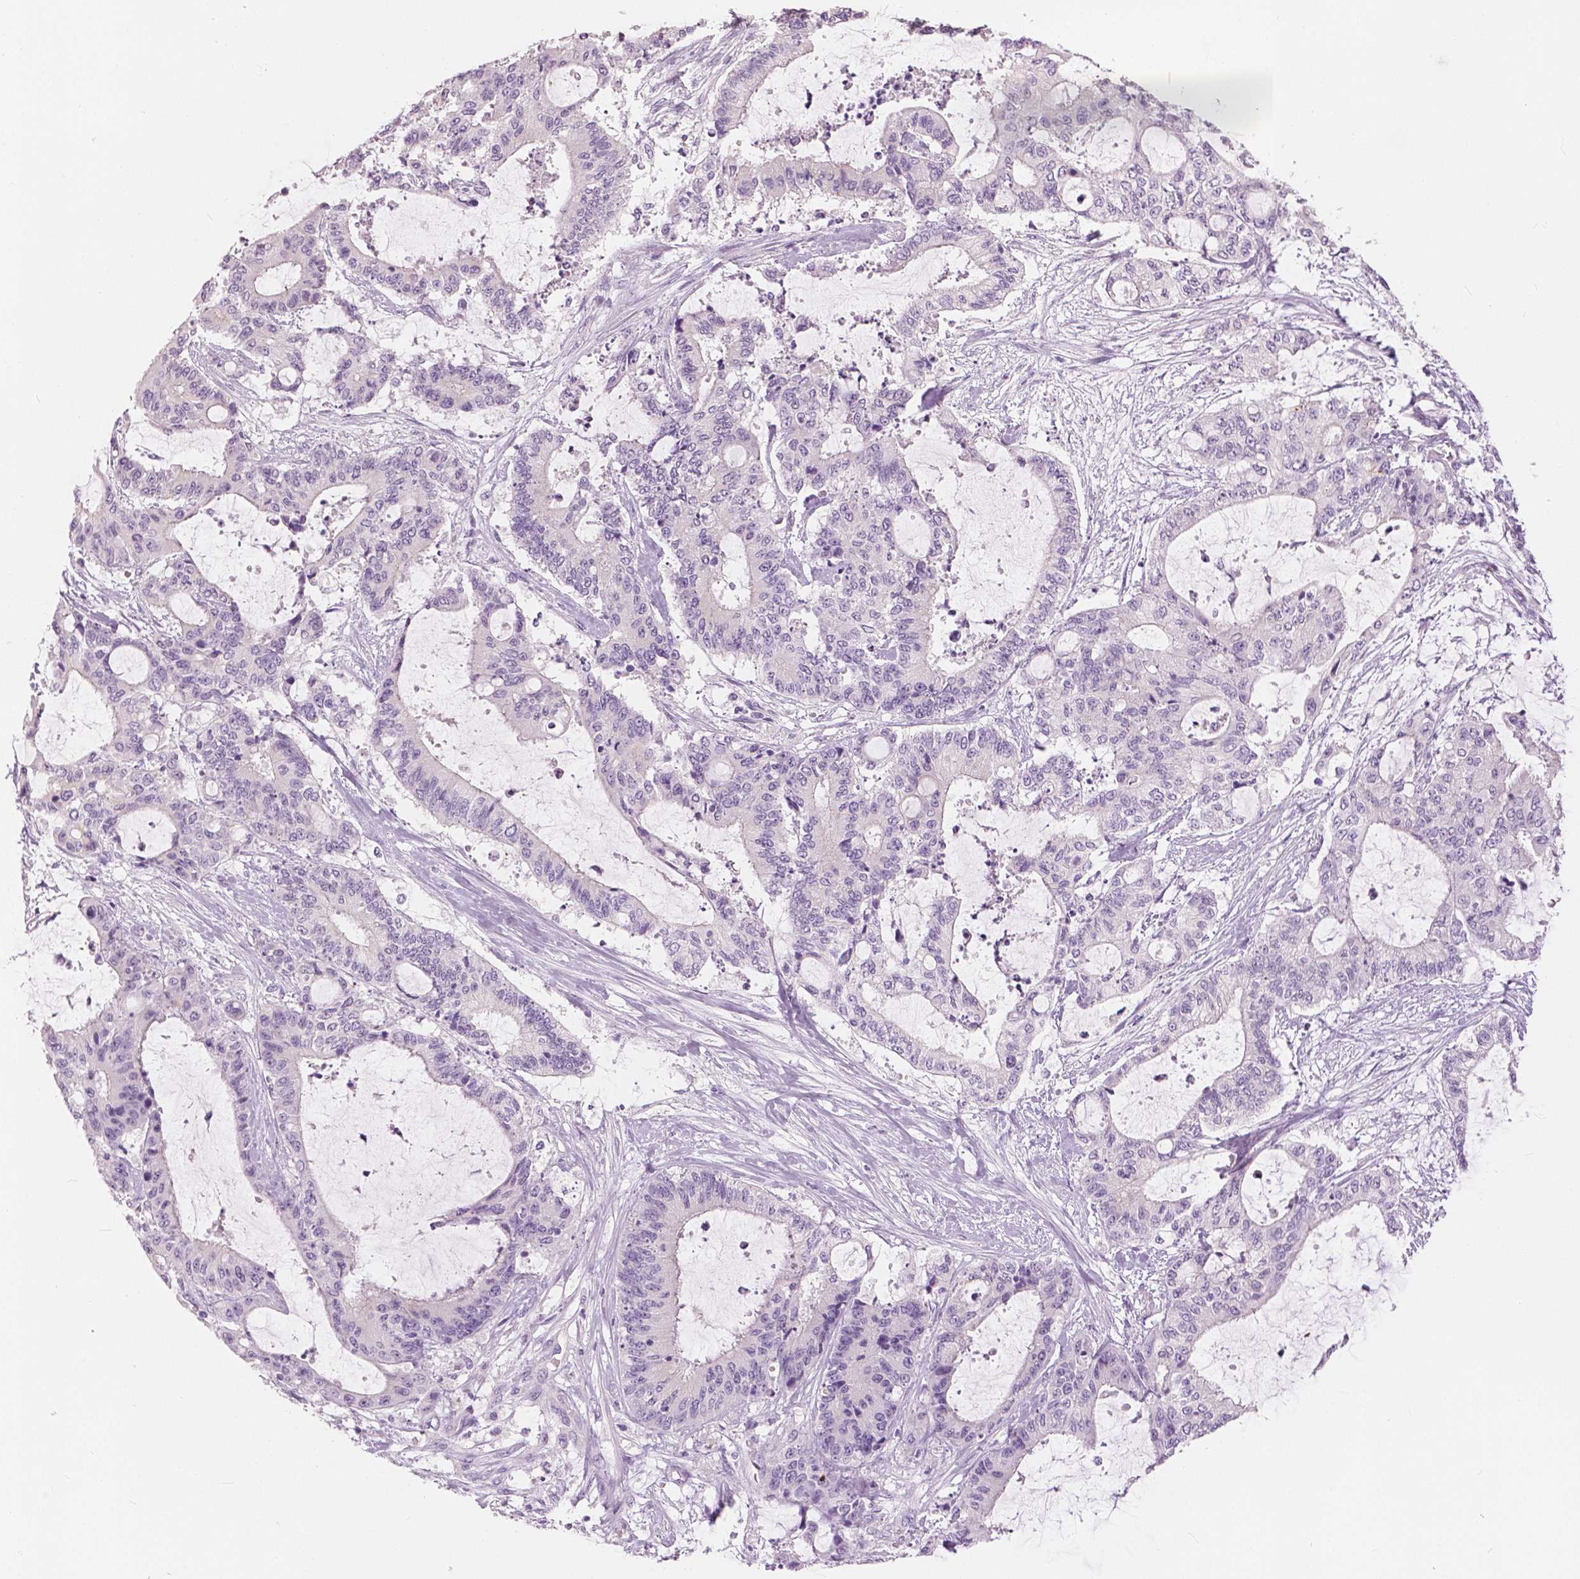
{"staining": {"intensity": "negative", "quantity": "none", "location": "none"}, "tissue": "liver cancer", "cell_type": "Tumor cells", "image_type": "cancer", "snomed": [{"axis": "morphology", "description": "Cholangiocarcinoma"}, {"axis": "topography", "description": "Liver"}], "caption": "Human liver cancer stained for a protein using IHC exhibits no staining in tumor cells.", "gene": "SLC24A1", "patient": {"sex": "female", "age": 73}}